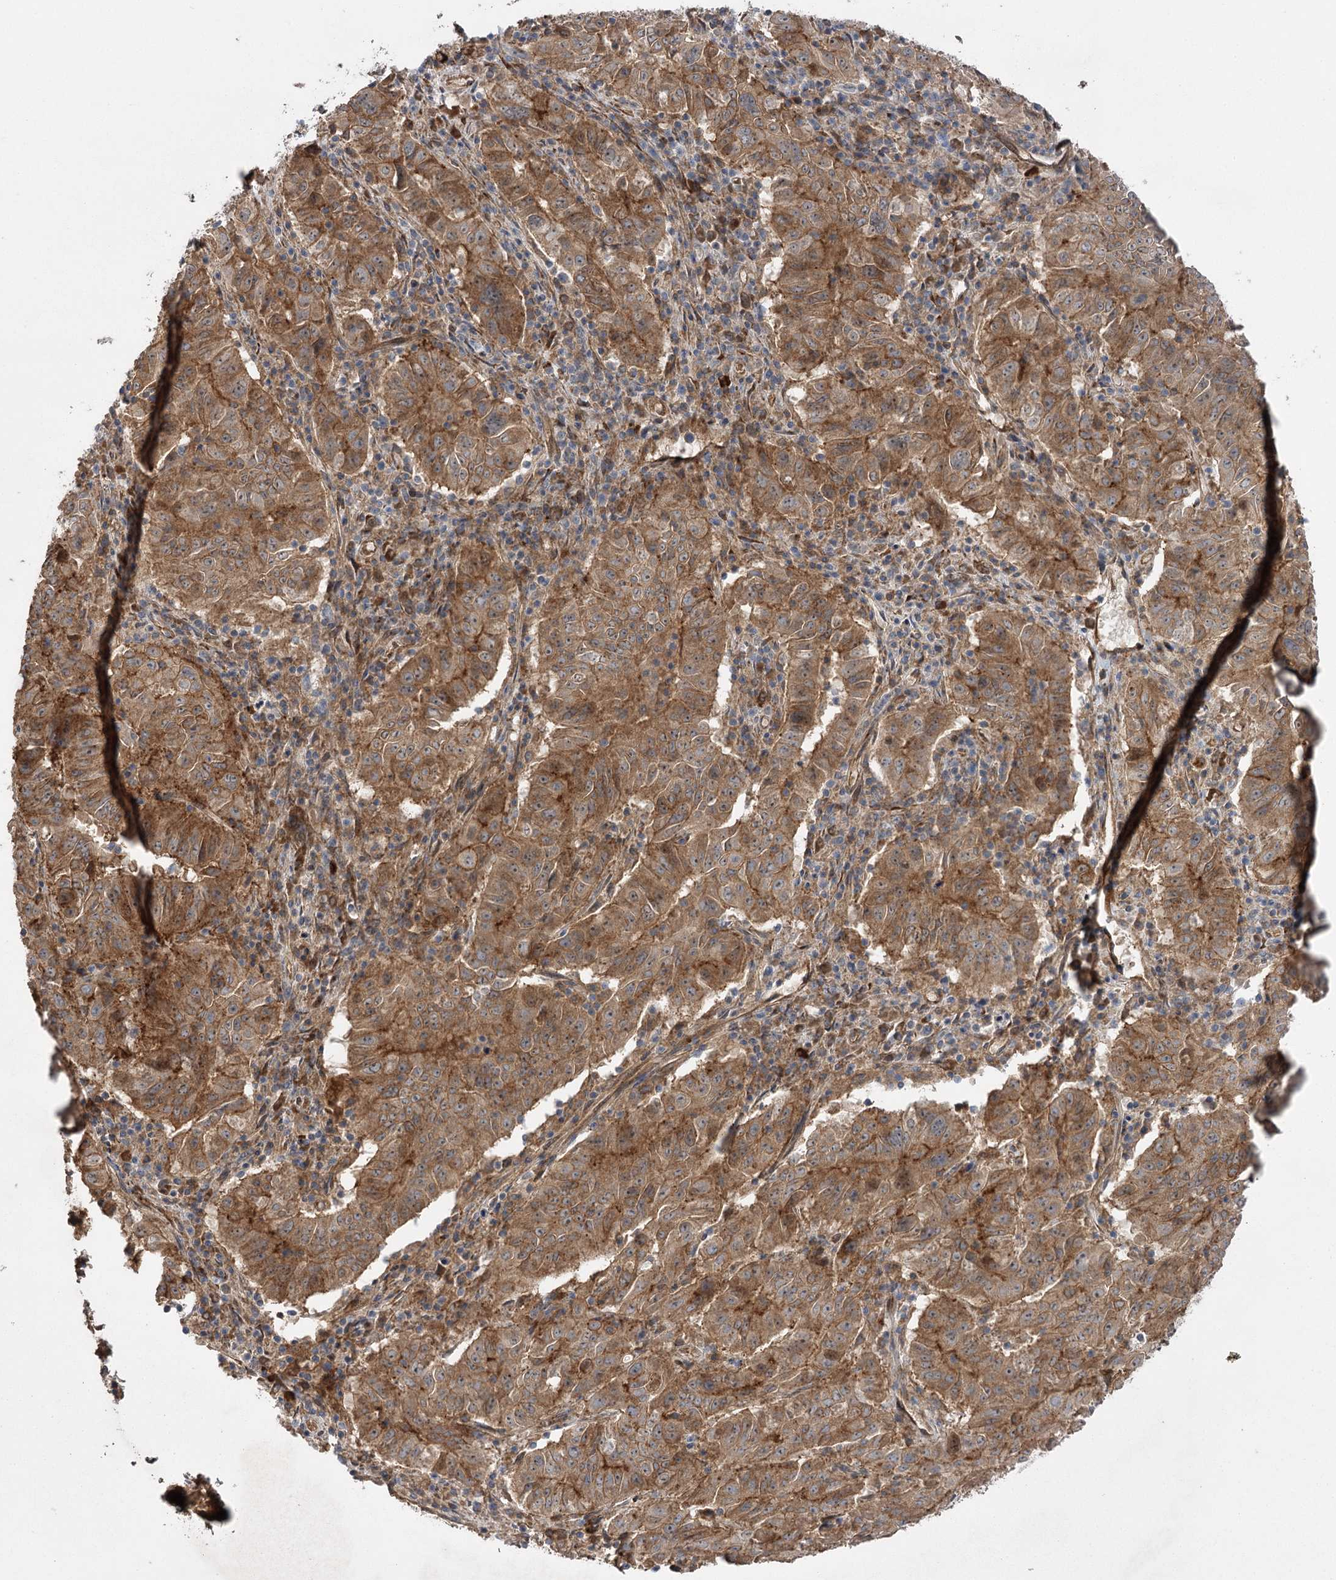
{"staining": {"intensity": "moderate", "quantity": ">75%", "location": "cytoplasmic/membranous"}, "tissue": "pancreatic cancer", "cell_type": "Tumor cells", "image_type": "cancer", "snomed": [{"axis": "morphology", "description": "Adenocarcinoma, NOS"}, {"axis": "topography", "description": "Pancreas"}], "caption": "Immunohistochemistry (IHC) of pancreatic cancer demonstrates medium levels of moderate cytoplasmic/membranous expression in approximately >75% of tumor cells.", "gene": "KCNN2", "patient": {"sex": "male", "age": 63}}